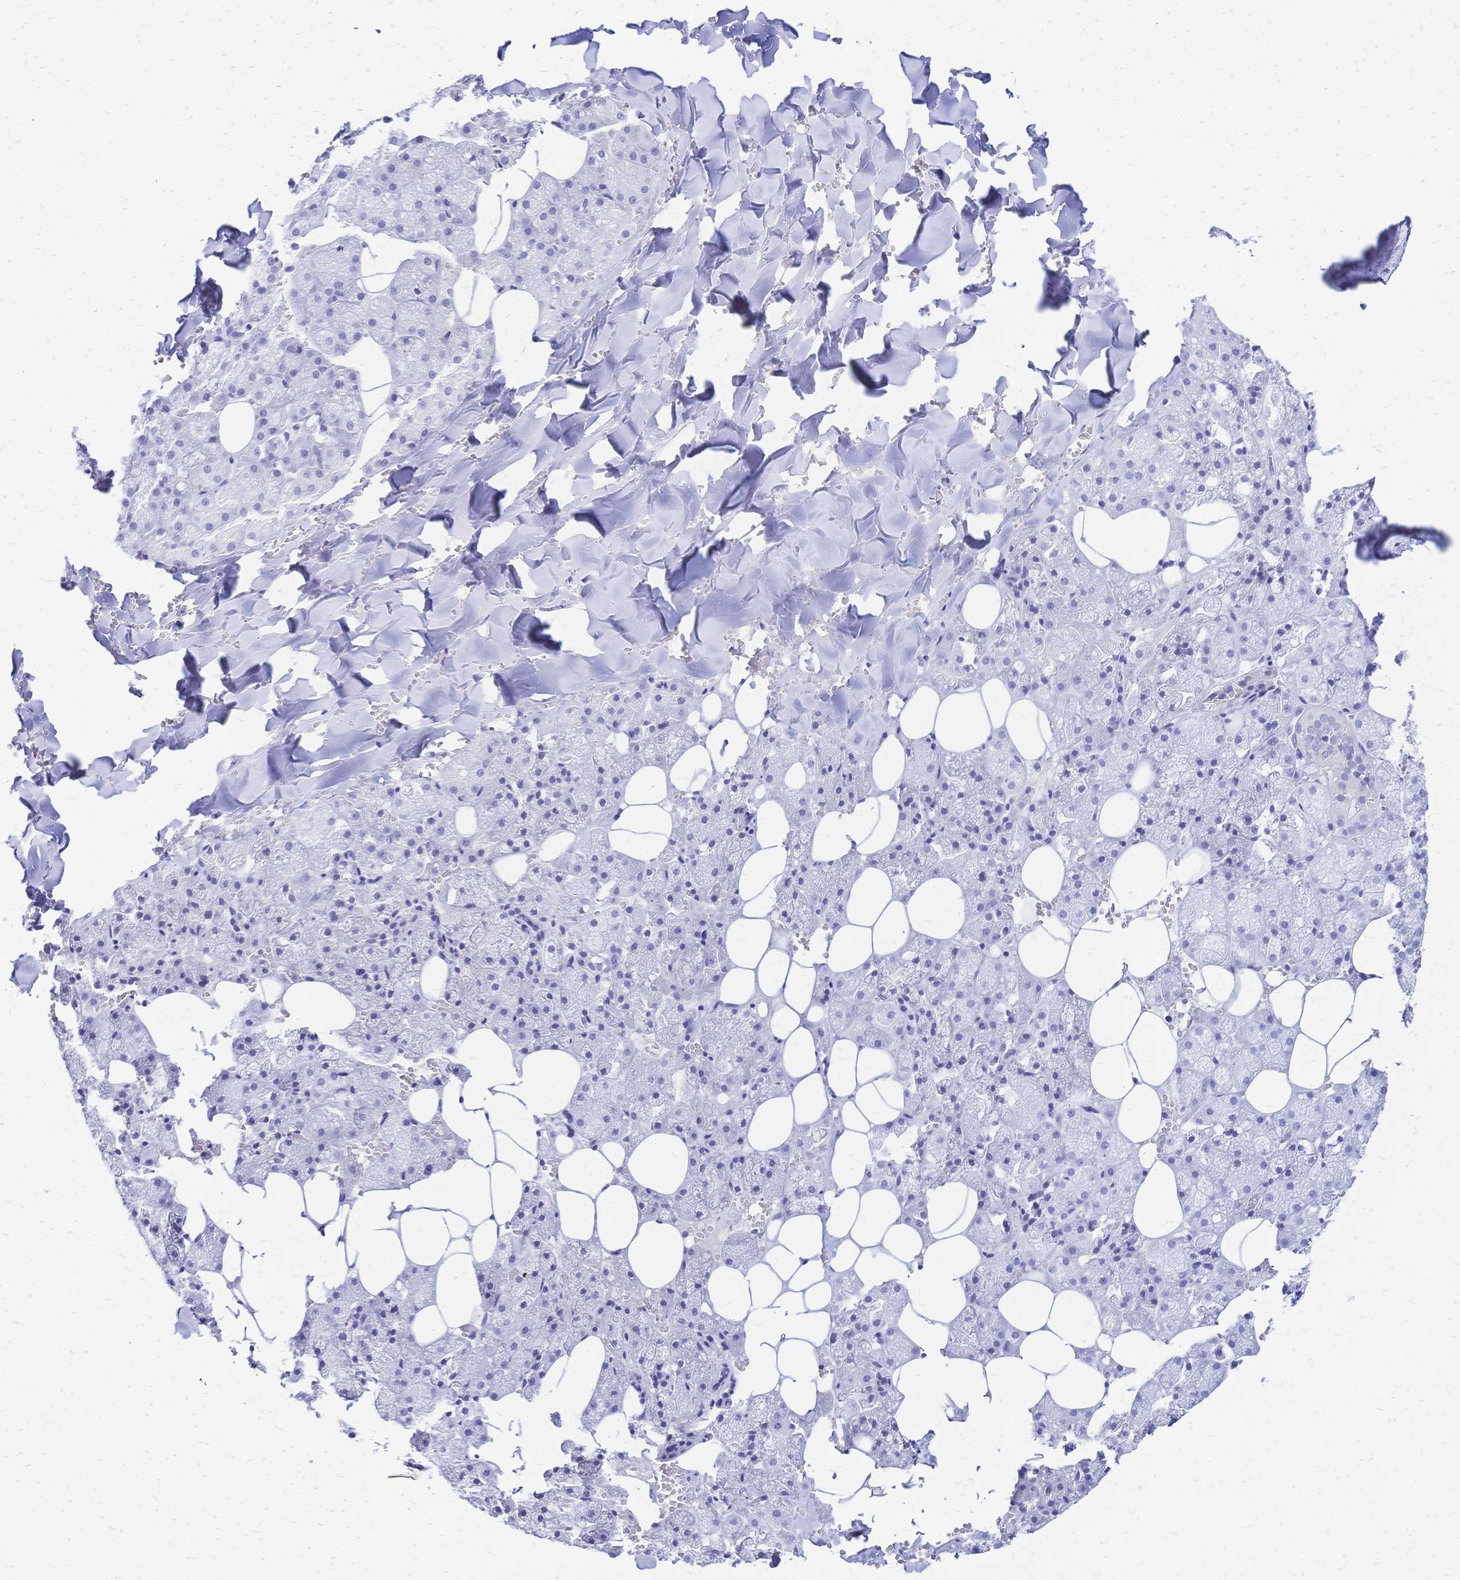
{"staining": {"intensity": "negative", "quantity": "none", "location": "none"}, "tissue": "salivary gland", "cell_type": "Glandular cells", "image_type": "normal", "snomed": [{"axis": "morphology", "description": "Normal tissue, NOS"}, {"axis": "topography", "description": "Salivary gland"}, {"axis": "topography", "description": "Peripheral nerve tissue"}], "caption": "This is a photomicrograph of immunohistochemistry (IHC) staining of unremarkable salivary gland, which shows no staining in glandular cells.", "gene": "FA2H", "patient": {"sex": "male", "age": 38}}